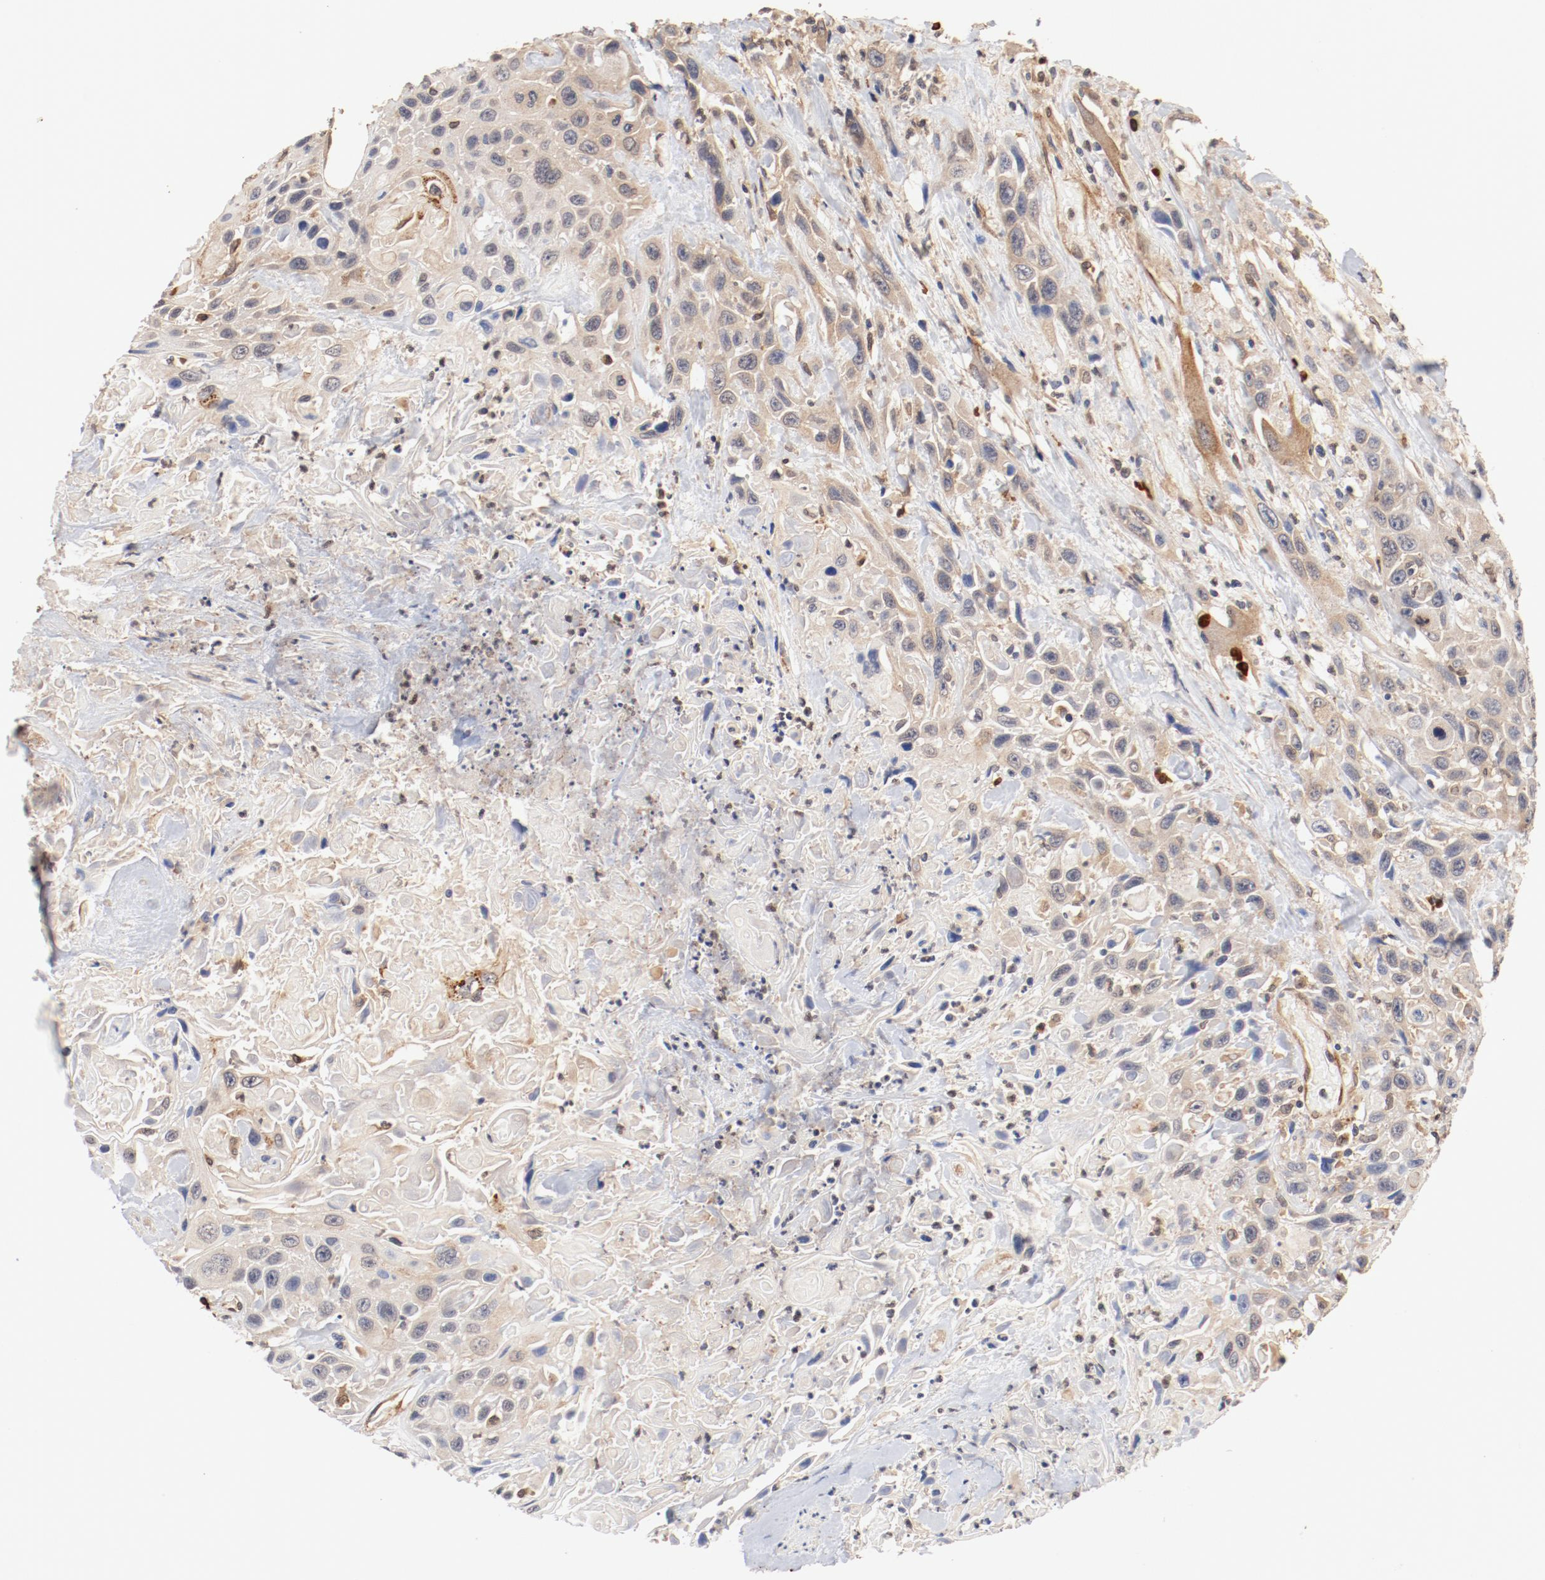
{"staining": {"intensity": "weak", "quantity": ">75%", "location": "cytoplasmic/membranous"}, "tissue": "urothelial cancer", "cell_type": "Tumor cells", "image_type": "cancer", "snomed": [{"axis": "morphology", "description": "Urothelial carcinoma, High grade"}, {"axis": "topography", "description": "Urinary bladder"}], "caption": "Immunohistochemistry (IHC) micrograph of neoplastic tissue: high-grade urothelial carcinoma stained using immunohistochemistry reveals low levels of weak protein expression localized specifically in the cytoplasmic/membranous of tumor cells, appearing as a cytoplasmic/membranous brown color.", "gene": "UBE2J1", "patient": {"sex": "female", "age": 84}}